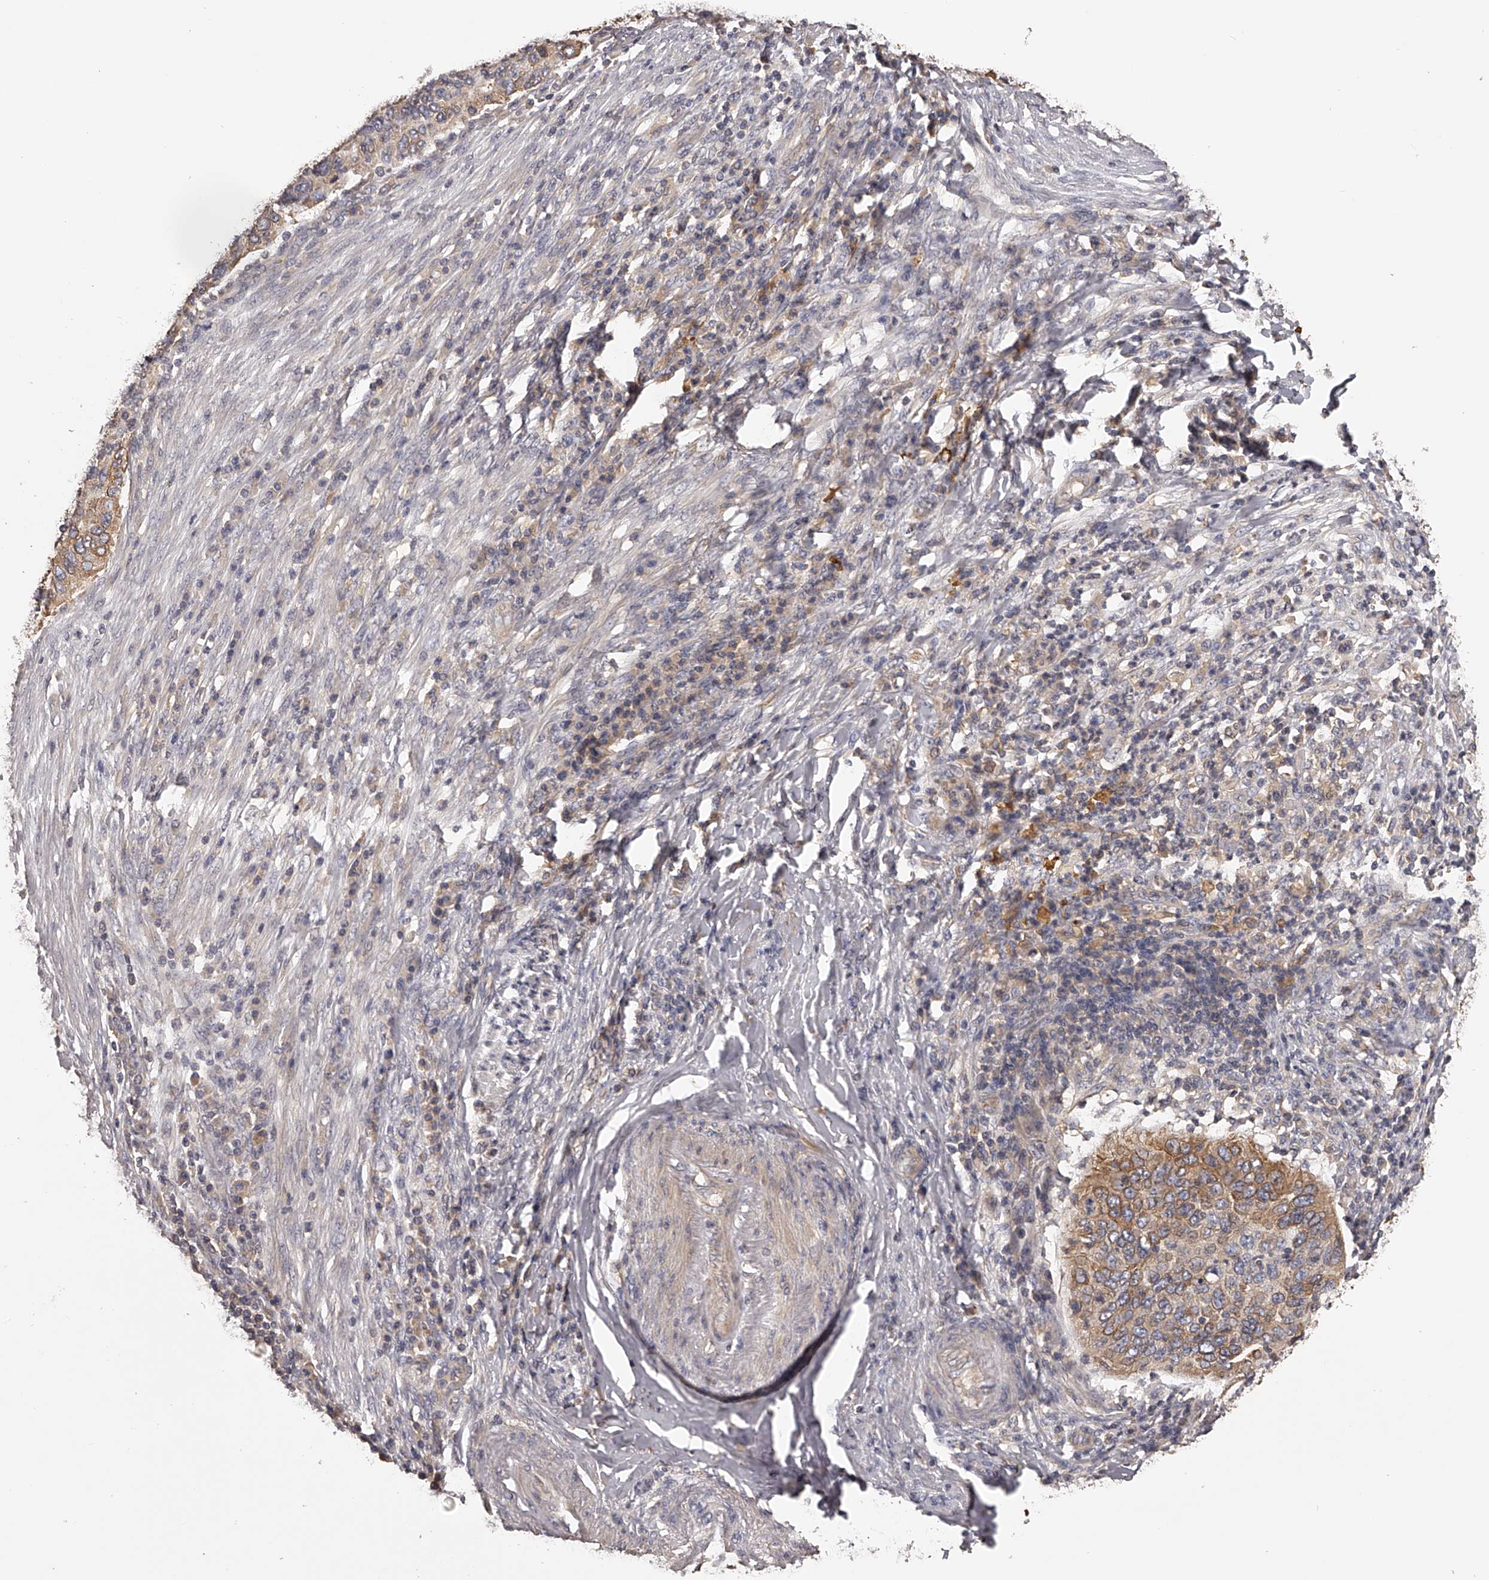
{"staining": {"intensity": "moderate", "quantity": "25%-75%", "location": "cytoplasmic/membranous"}, "tissue": "cervical cancer", "cell_type": "Tumor cells", "image_type": "cancer", "snomed": [{"axis": "morphology", "description": "Squamous cell carcinoma, NOS"}, {"axis": "topography", "description": "Cervix"}], "caption": "Immunohistochemical staining of squamous cell carcinoma (cervical) demonstrates medium levels of moderate cytoplasmic/membranous protein positivity in approximately 25%-75% of tumor cells.", "gene": "TNN", "patient": {"sex": "female", "age": 38}}